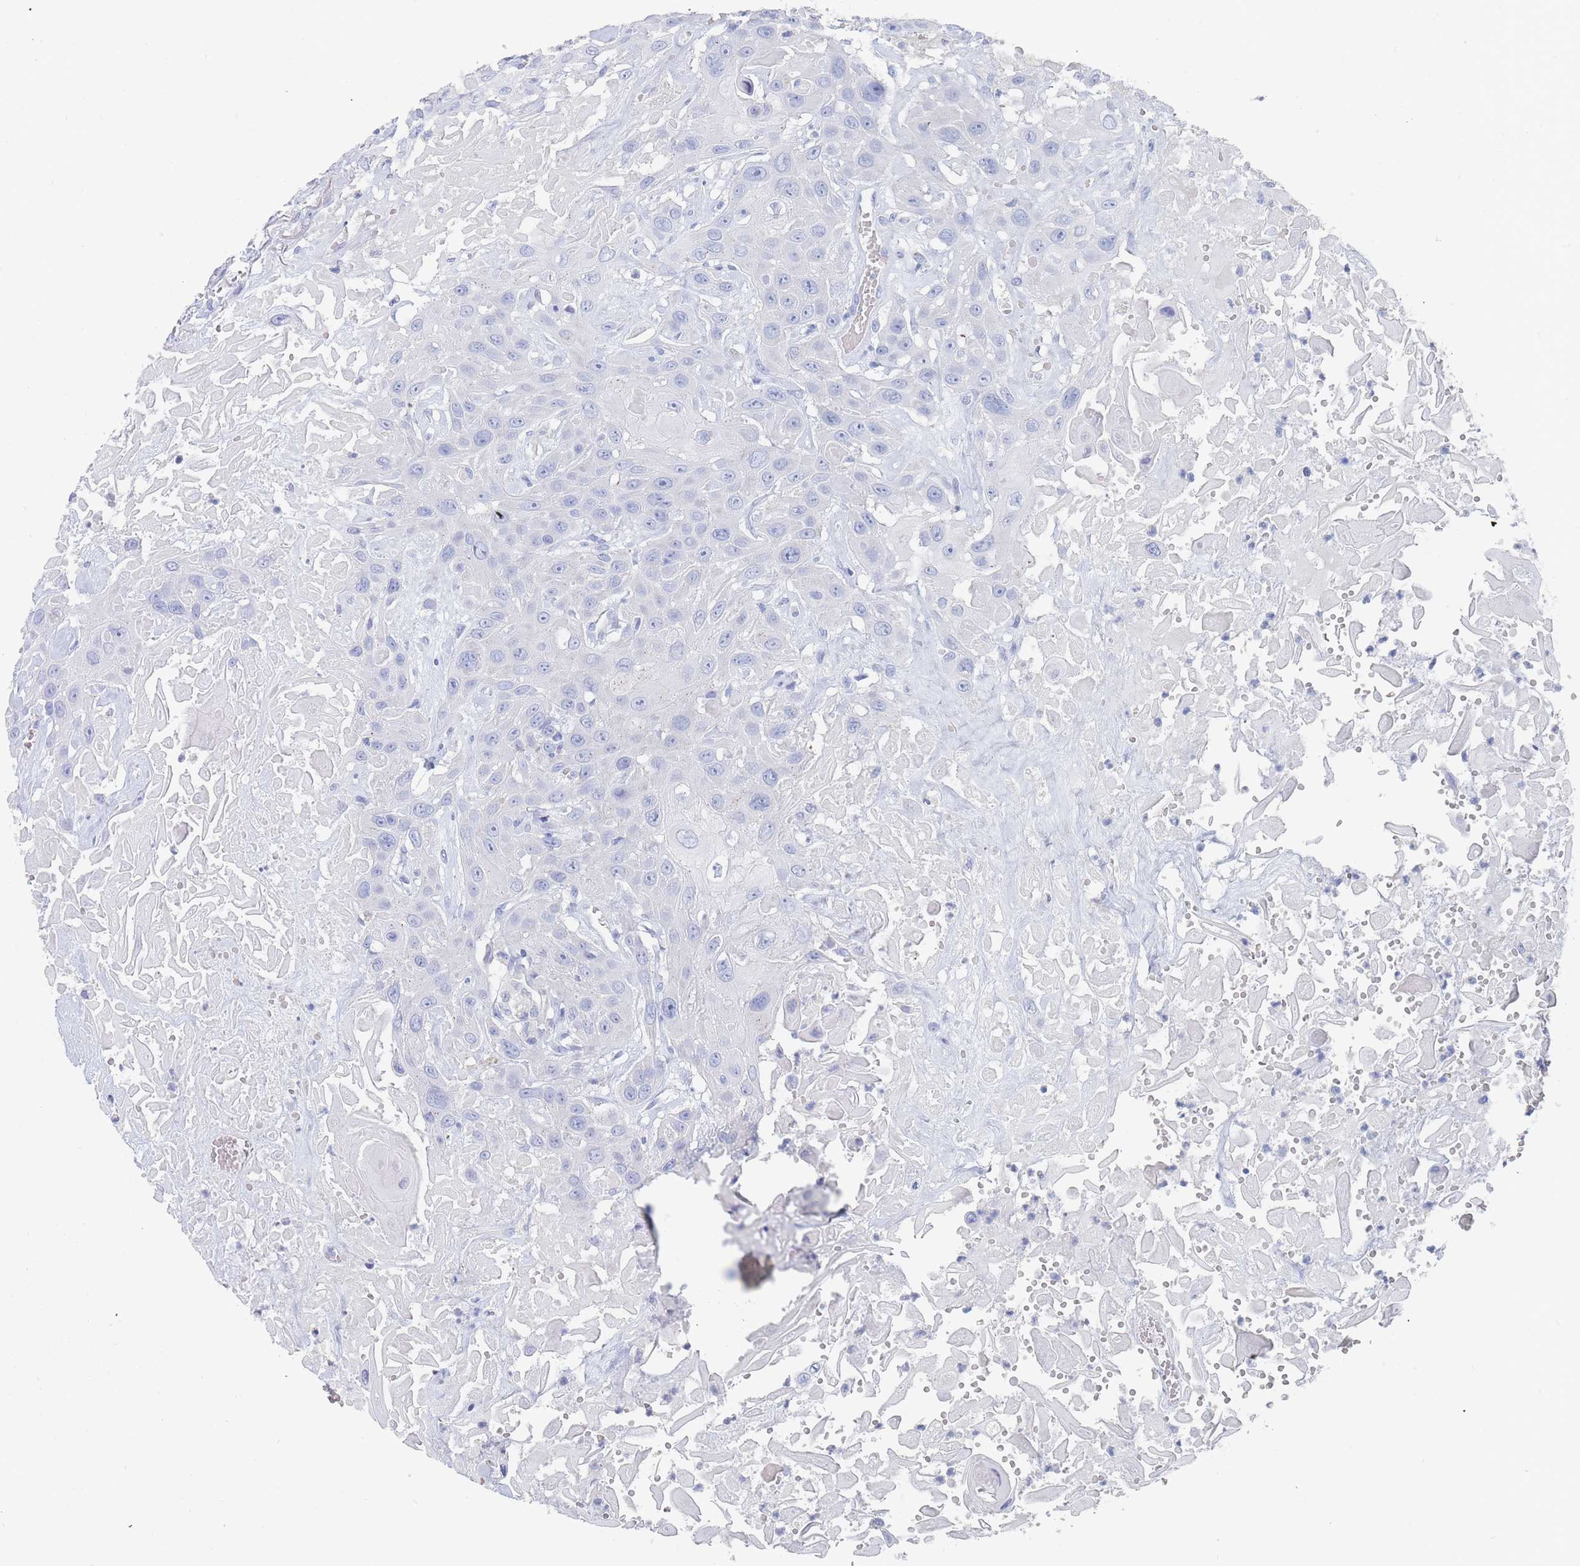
{"staining": {"intensity": "negative", "quantity": "none", "location": "none"}, "tissue": "head and neck cancer", "cell_type": "Tumor cells", "image_type": "cancer", "snomed": [{"axis": "morphology", "description": "Squamous cell carcinoma, NOS"}, {"axis": "topography", "description": "Head-Neck"}], "caption": "Immunohistochemistry (IHC) of human head and neck squamous cell carcinoma displays no staining in tumor cells. The staining was performed using DAB to visualize the protein expression in brown, while the nuclei were stained in blue with hematoxylin (Magnification: 20x).", "gene": "SLC25A35", "patient": {"sex": "male", "age": 81}}